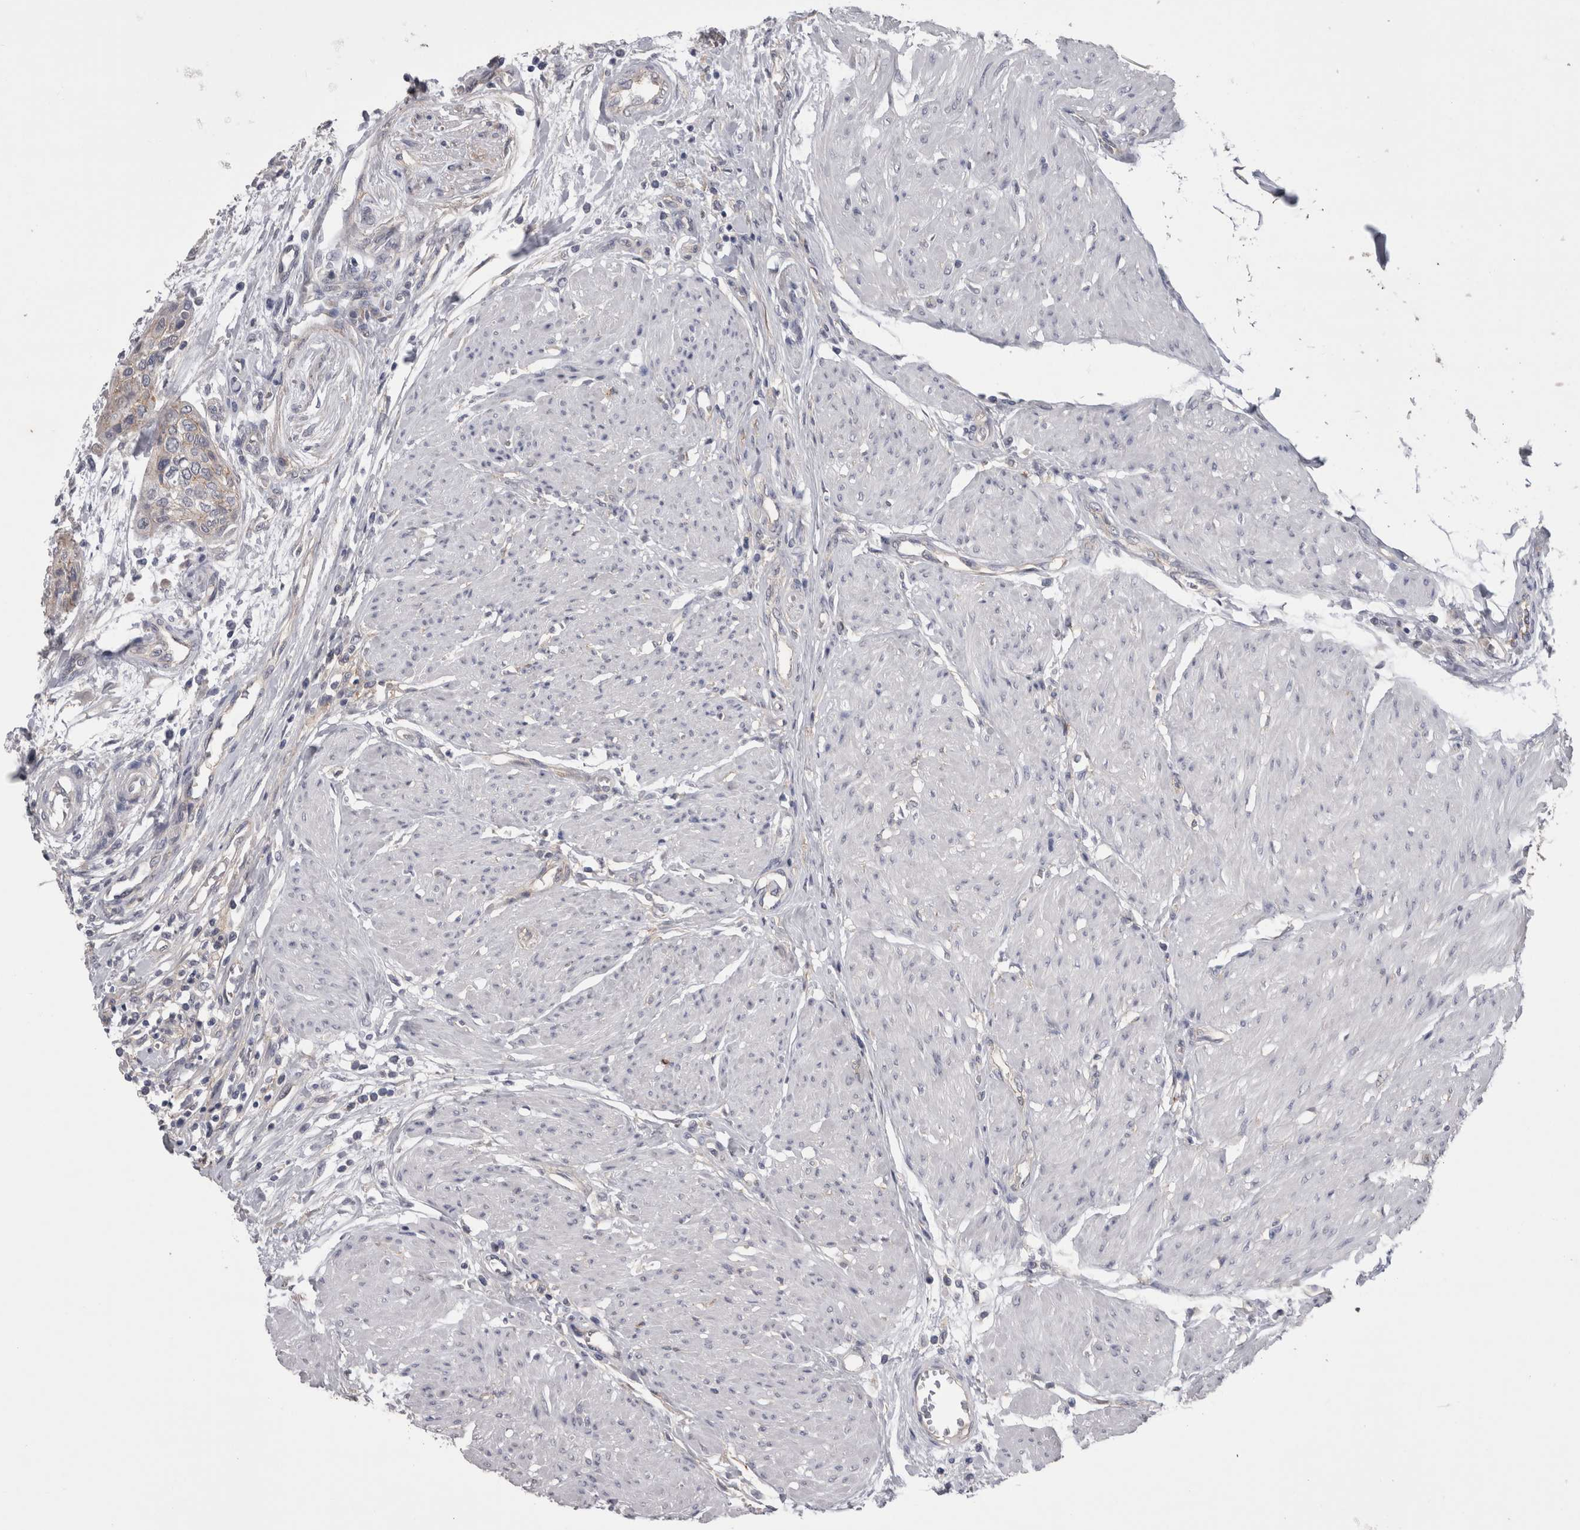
{"staining": {"intensity": "negative", "quantity": "none", "location": "none"}, "tissue": "urothelial cancer", "cell_type": "Tumor cells", "image_type": "cancer", "snomed": [{"axis": "morphology", "description": "Urothelial carcinoma, High grade"}, {"axis": "topography", "description": "Urinary bladder"}], "caption": "High magnification brightfield microscopy of urothelial cancer stained with DAB (3,3'-diaminobenzidine) (brown) and counterstained with hematoxylin (blue): tumor cells show no significant positivity.", "gene": "NECTIN2", "patient": {"sex": "male", "age": 35}}